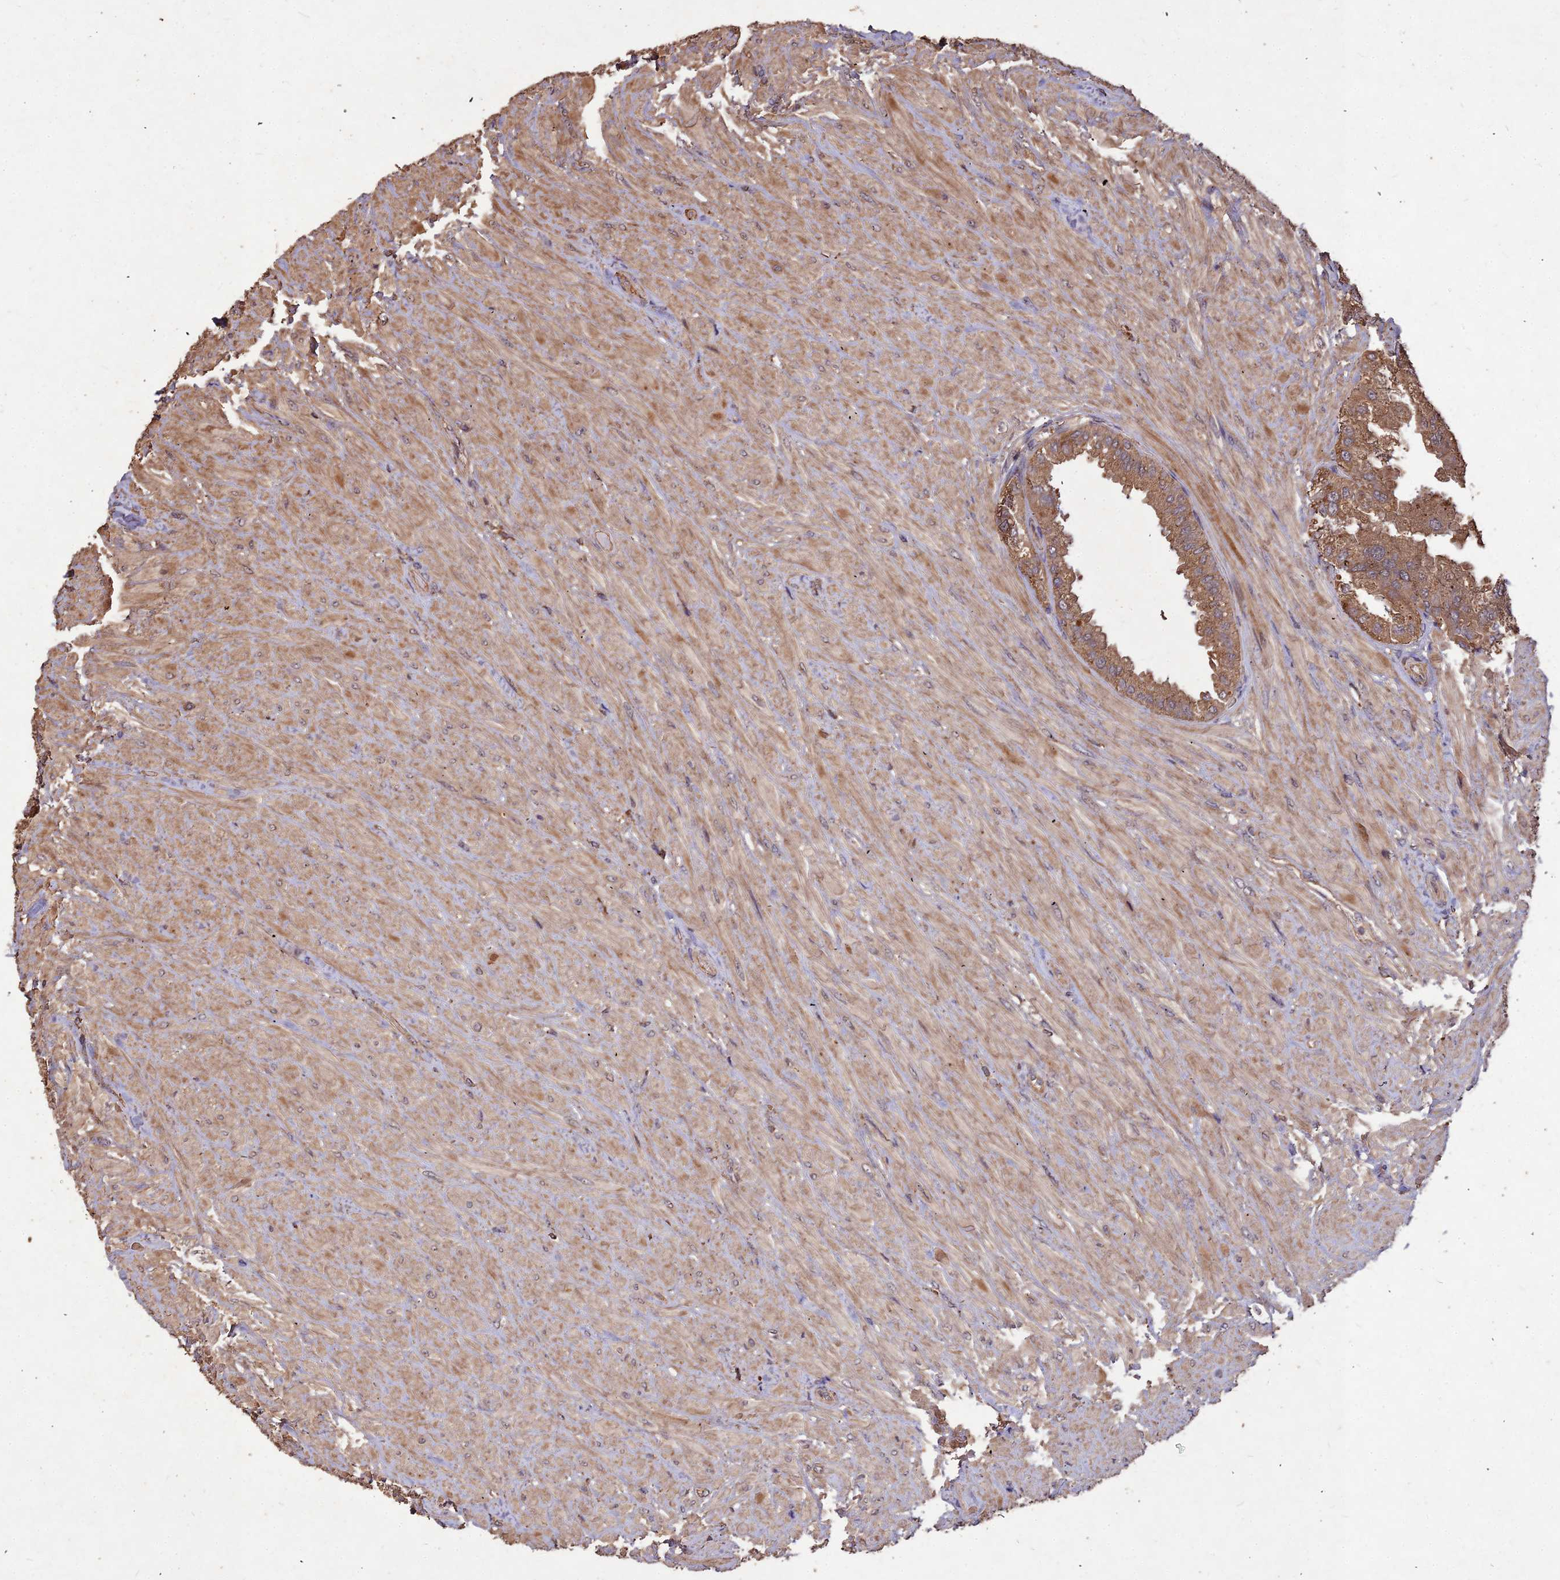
{"staining": {"intensity": "moderate", "quantity": ">75%", "location": "cytoplasmic/membranous"}, "tissue": "seminal vesicle", "cell_type": "Glandular cells", "image_type": "normal", "snomed": [{"axis": "morphology", "description": "Normal tissue, NOS"}, {"axis": "topography", "description": "Seminal veicle"}, {"axis": "topography", "description": "Peripheral nerve tissue"}], "caption": "Moderate cytoplasmic/membranous staining is seen in about >75% of glandular cells in benign seminal vesicle.", "gene": "SYMPK", "patient": {"sex": "male", "age": 63}}